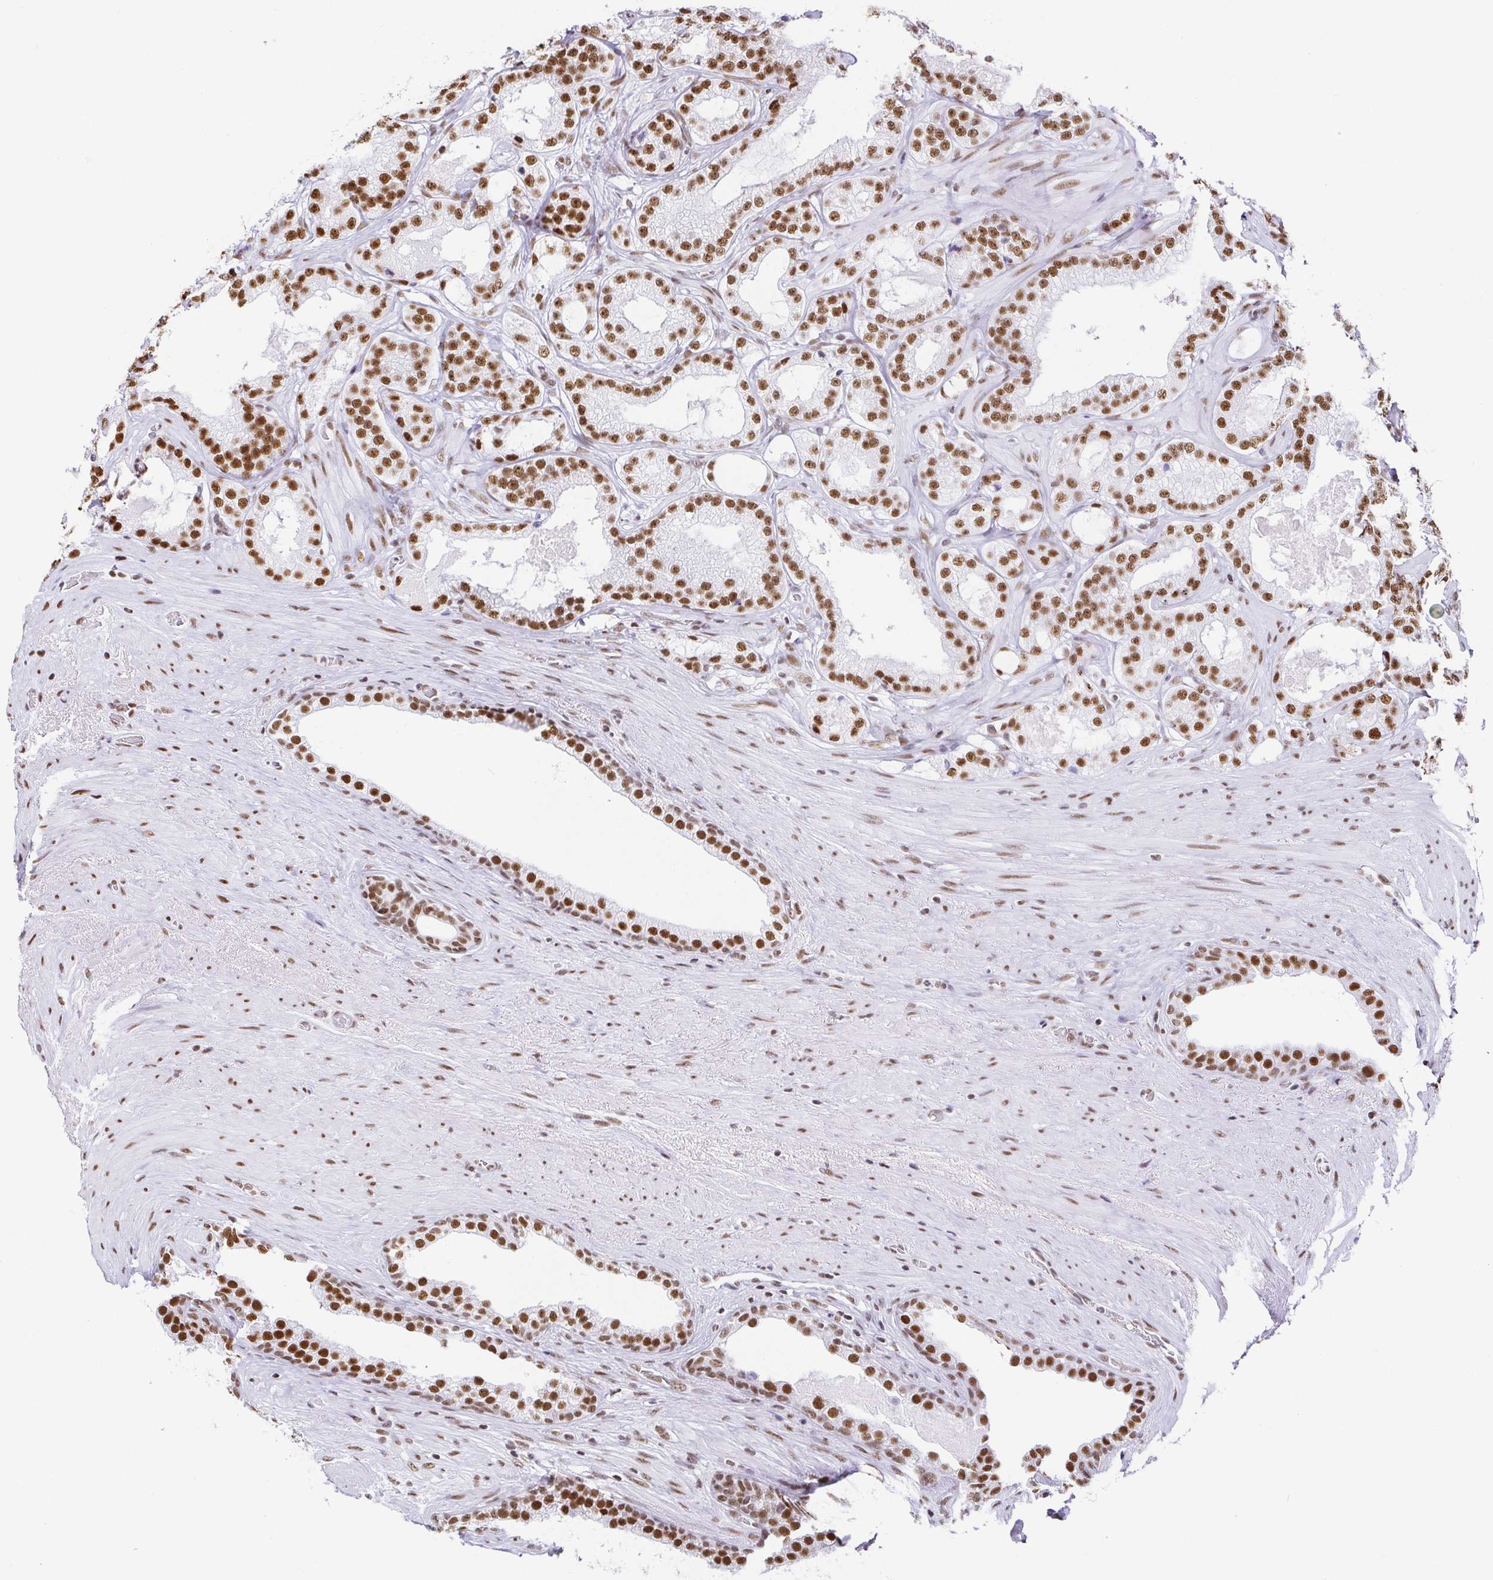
{"staining": {"intensity": "strong", "quantity": ">75%", "location": "nuclear"}, "tissue": "prostate cancer", "cell_type": "Tumor cells", "image_type": "cancer", "snomed": [{"axis": "morphology", "description": "Adenocarcinoma, High grade"}, {"axis": "topography", "description": "Prostate"}], "caption": "IHC micrograph of neoplastic tissue: high-grade adenocarcinoma (prostate) stained using IHC exhibits high levels of strong protein expression localized specifically in the nuclear of tumor cells, appearing as a nuclear brown color.", "gene": "EWSR1", "patient": {"sex": "male", "age": 65}}